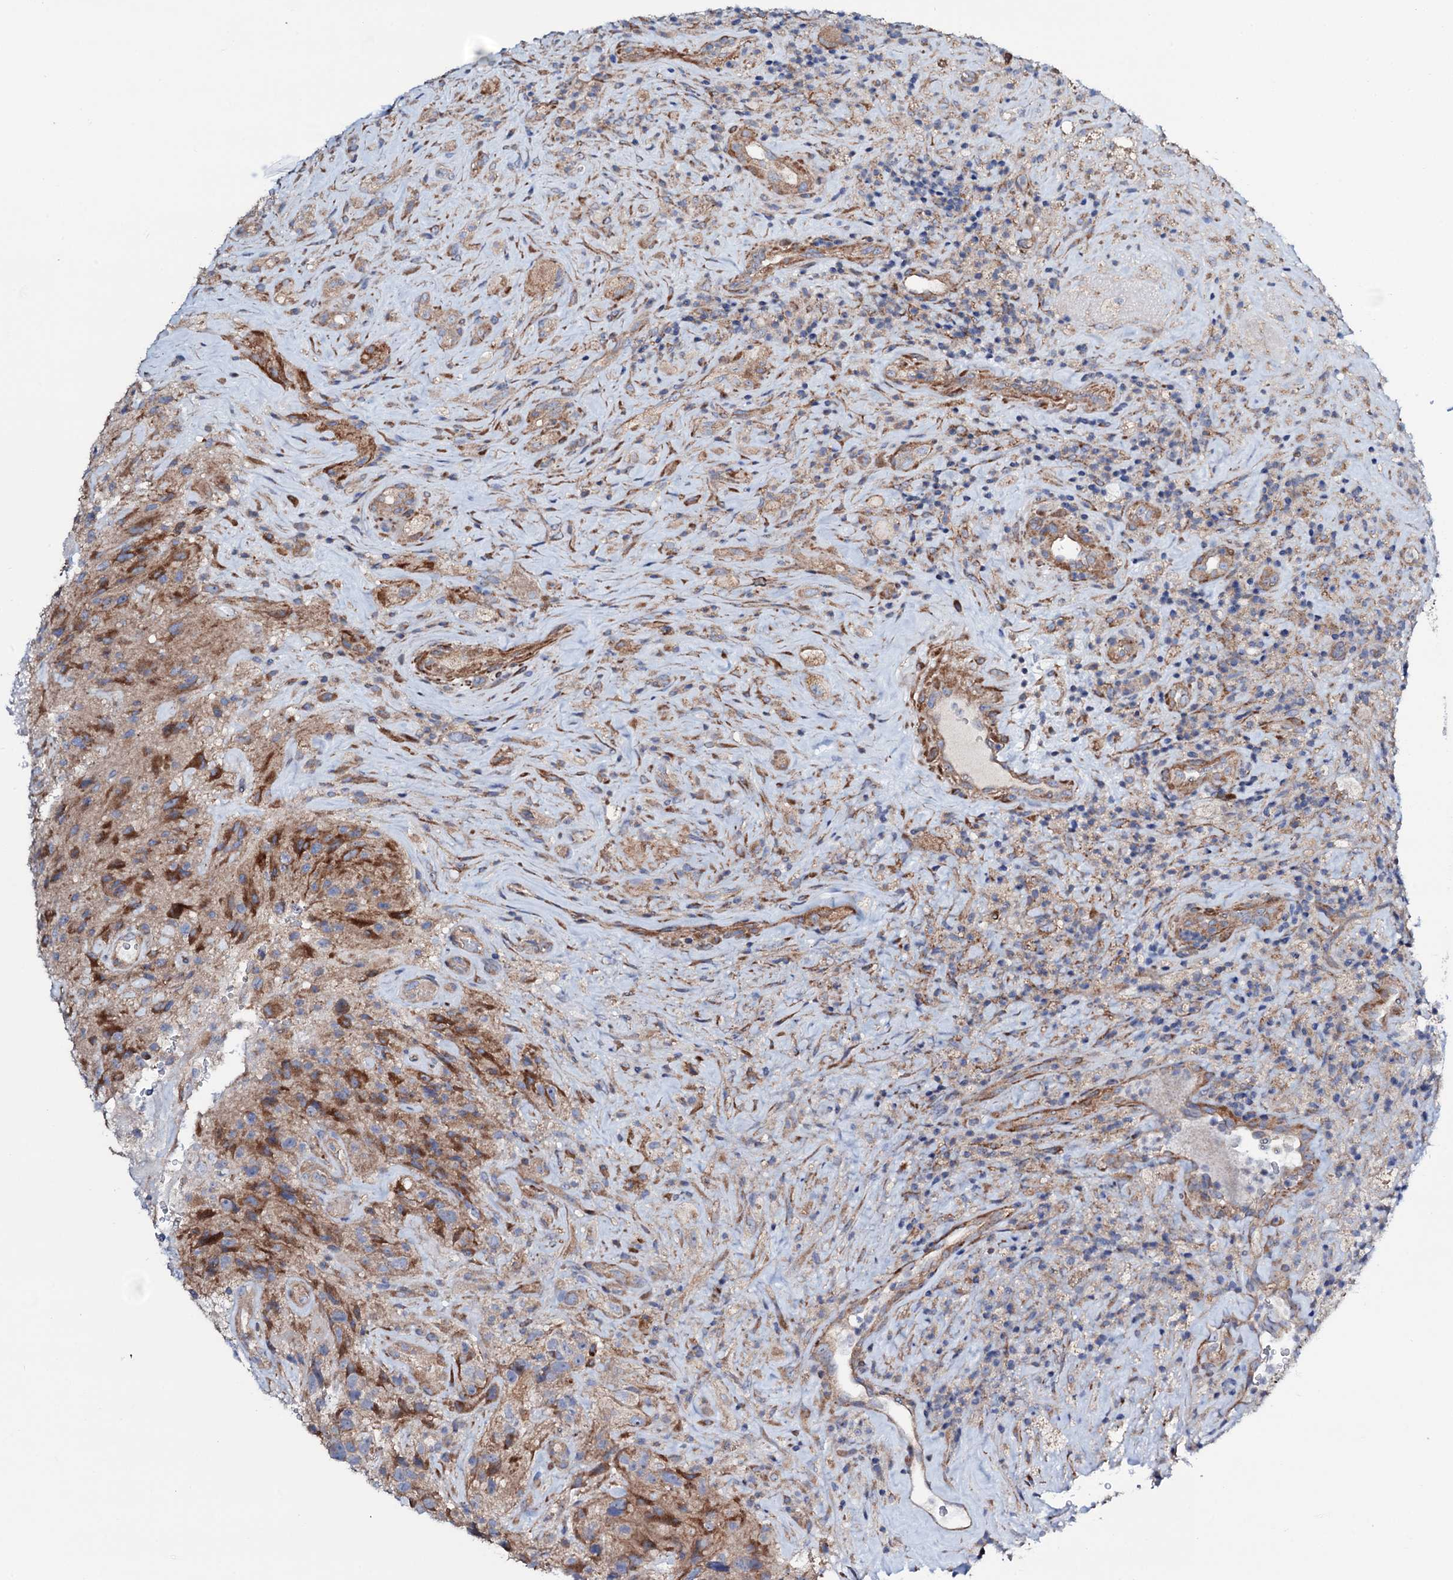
{"staining": {"intensity": "moderate", "quantity": "<25%", "location": "cytoplasmic/membranous"}, "tissue": "glioma", "cell_type": "Tumor cells", "image_type": "cancer", "snomed": [{"axis": "morphology", "description": "Glioma, malignant, High grade"}, {"axis": "topography", "description": "Brain"}], "caption": "Glioma stained with DAB (3,3'-diaminobenzidine) IHC shows low levels of moderate cytoplasmic/membranous expression in about <25% of tumor cells.", "gene": "STARD13", "patient": {"sex": "male", "age": 69}}